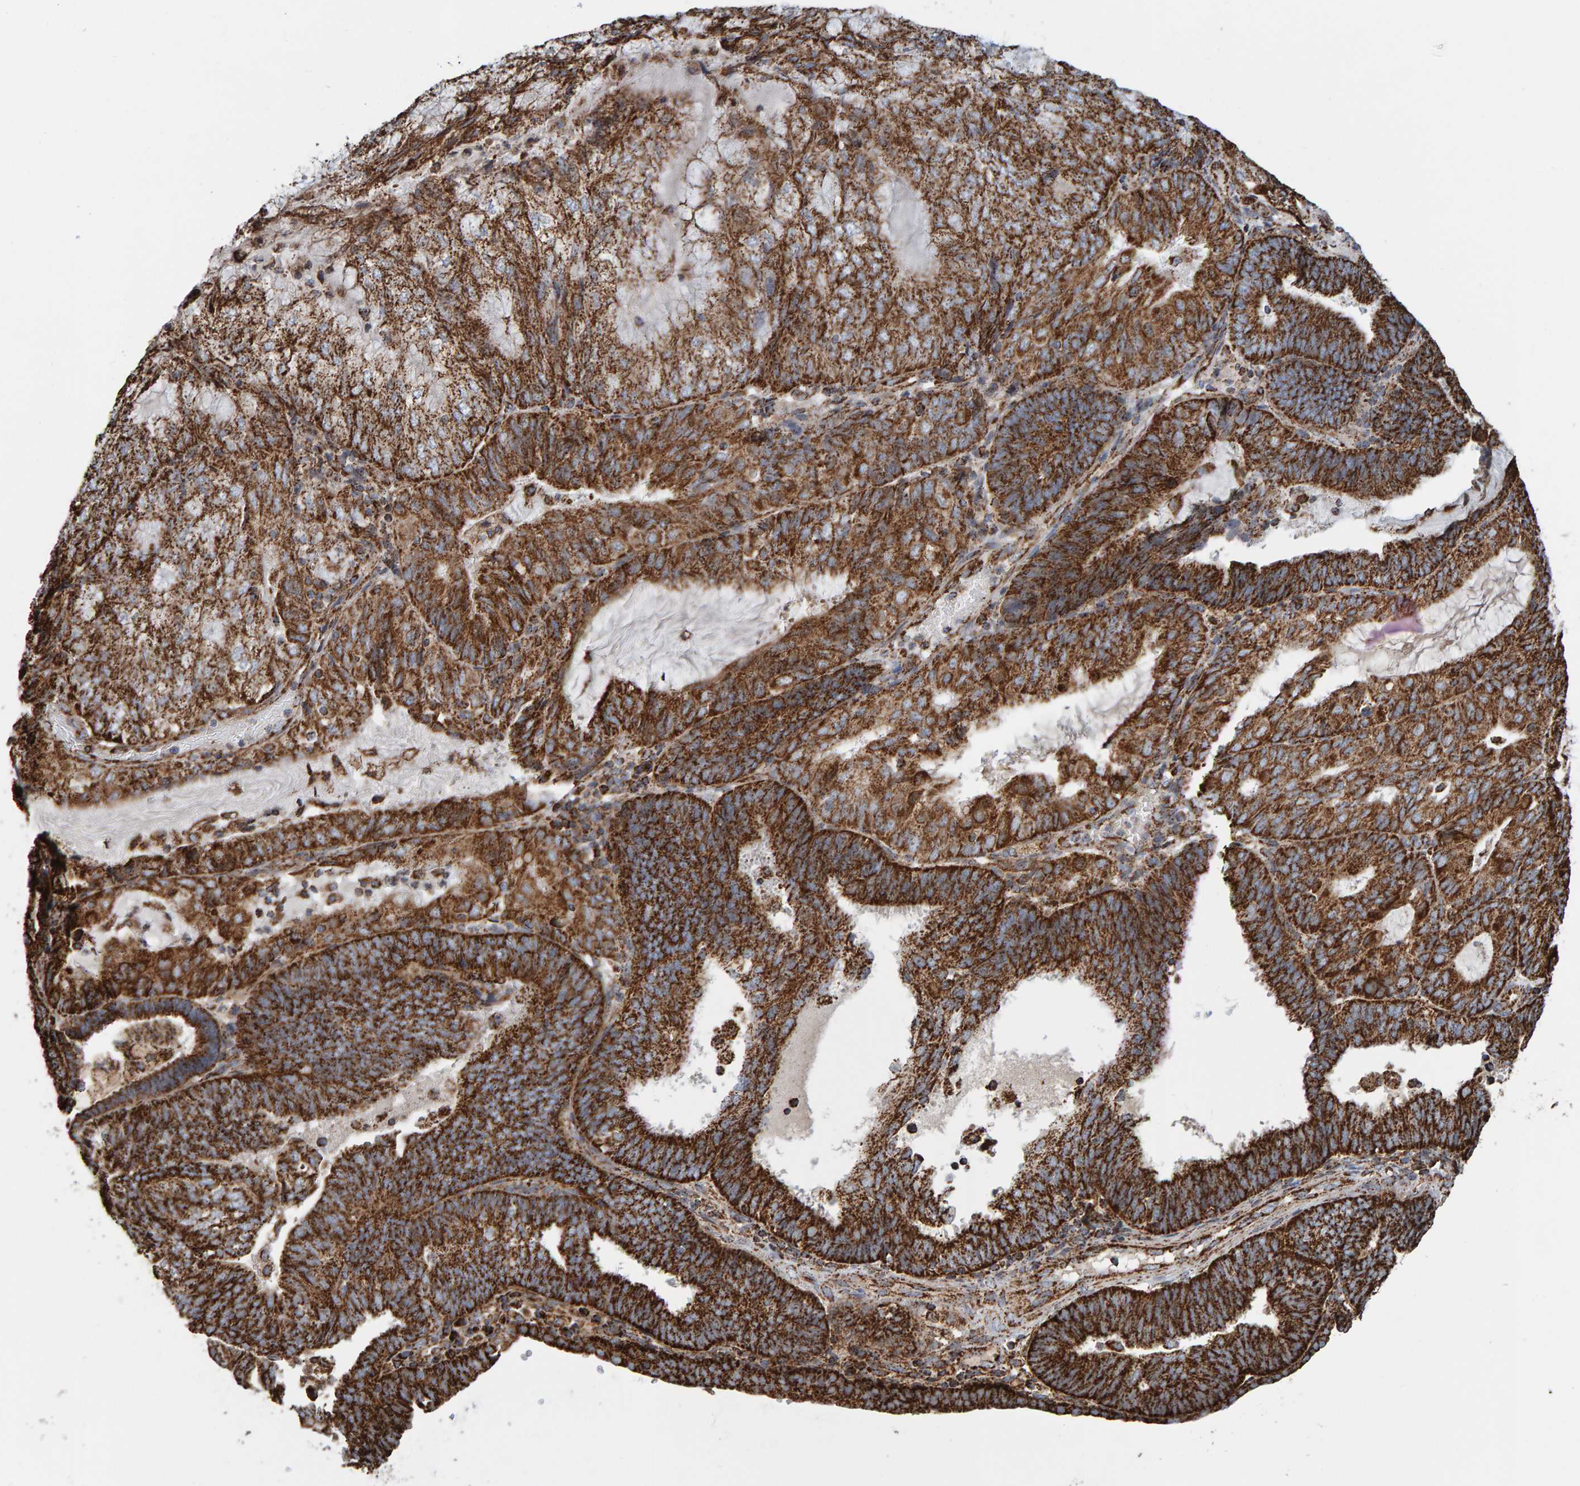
{"staining": {"intensity": "strong", "quantity": ">75%", "location": "cytoplasmic/membranous"}, "tissue": "endometrial cancer", "cell_type": "Tumor cells", "image_type": "cancer", "snomed": [{"axis": "morphology", "description": "Adenocarcinoma, NOS"}, {"axis": "topography", "description": "Endometrium"}], "caption": "A brown stain shows strong cytoplasmic/membranous staining of a protein in human adenocarcinoma (endometrial) tumor cells.", "gene": "MRPL45", "patient": {"sex": "female", "age": 81}}